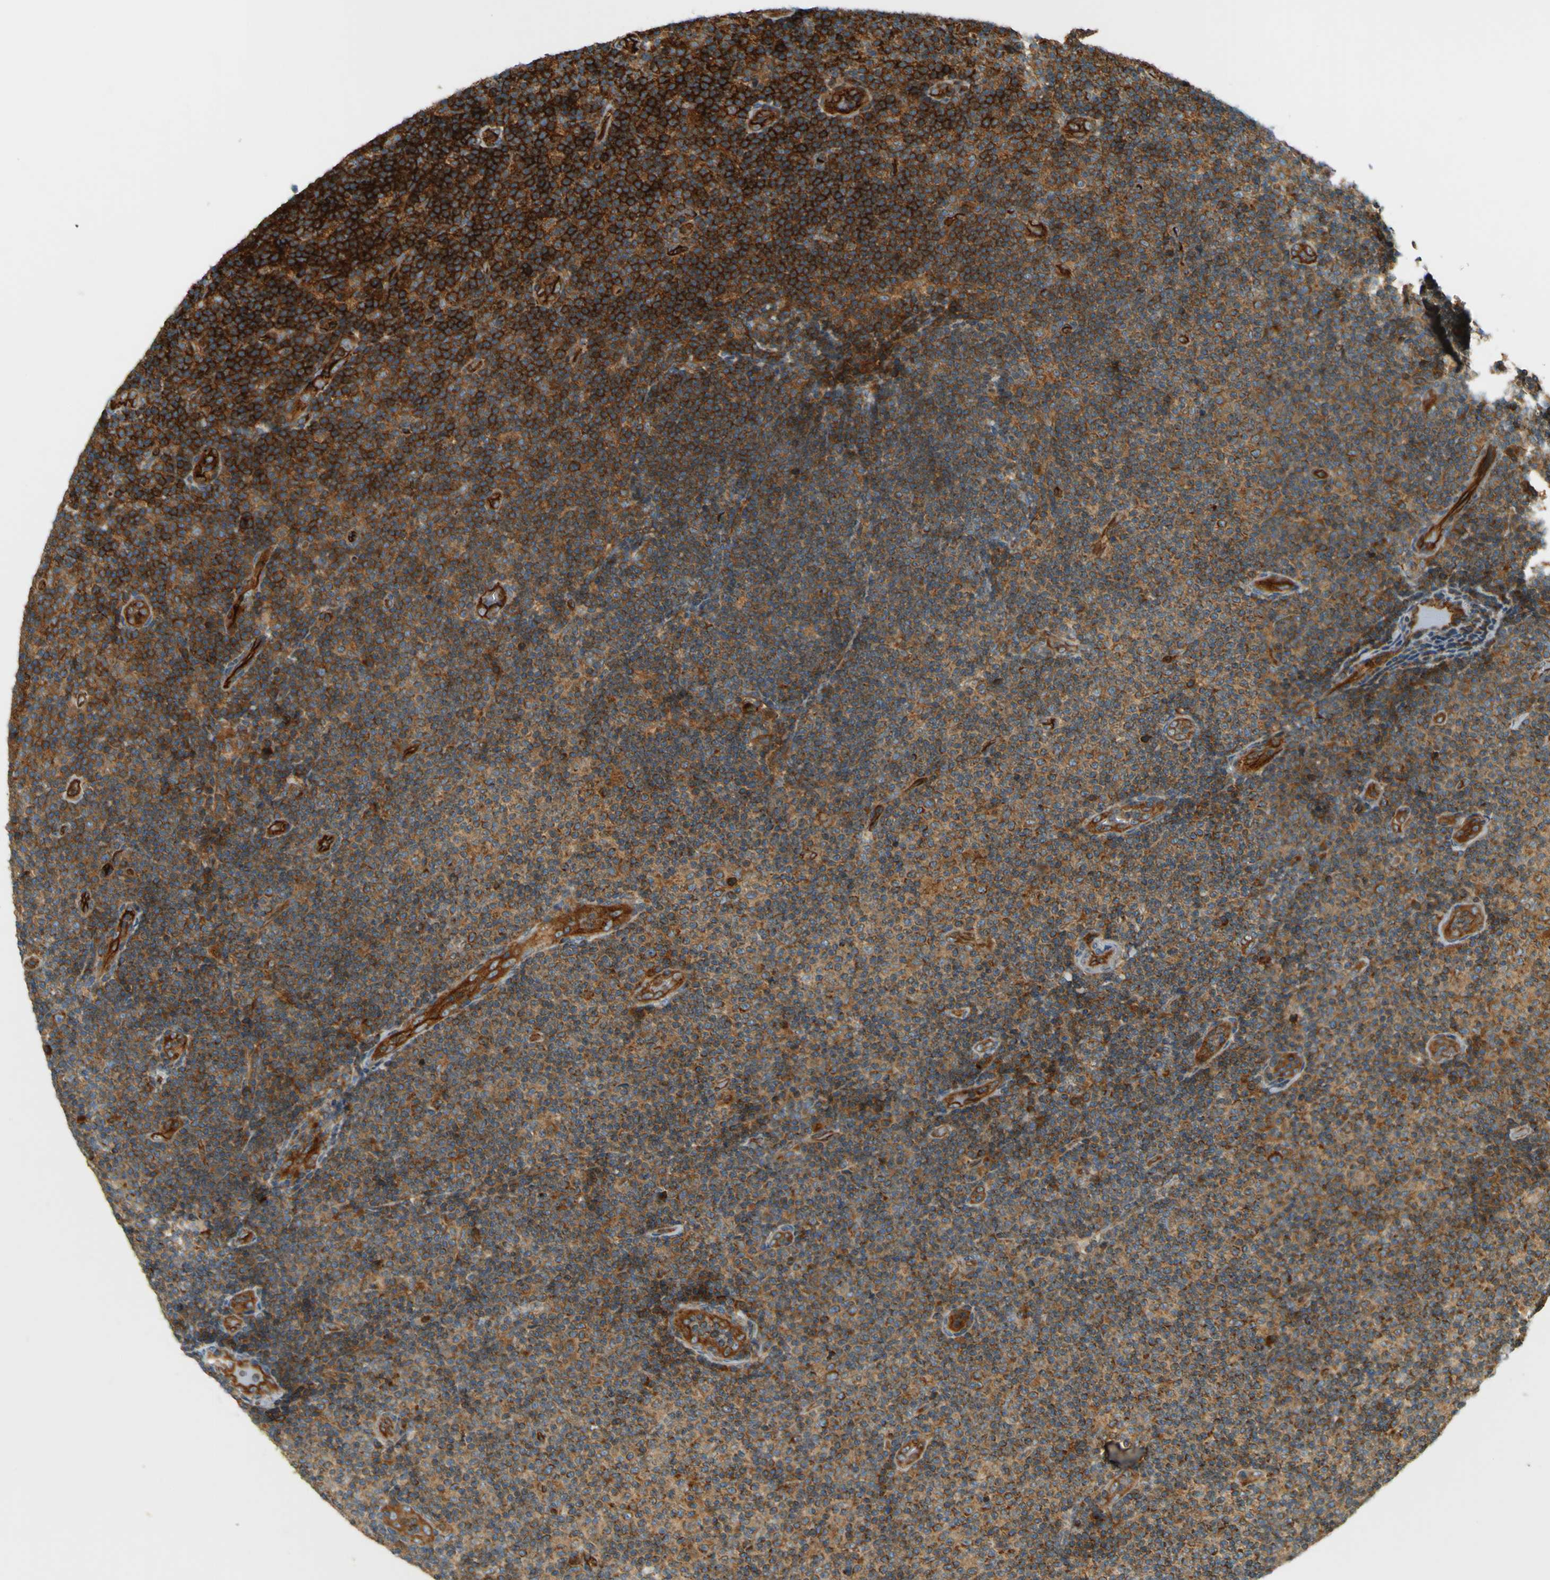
{"staining": {"intensity": "strong", "quantity": "25%-75%", "location": "cytoplasmic/membranous"}, "tissue": "lymphoma", "cell_type": "Tumor cells", "image_type": "cancer", "snomed": [{"axis": "morphology", "description": "Malignant lymphoma, non-Hodgkin's type, Low grade"}, {"axis": "topography", "description": "Lymph node"}], "caption": "This micrograph shows IHC staining of low-grade malignant lymphoma, non-Hodgkin's type, with high strong cytoplasmic/membranous positivity in approximately 25%-75% of tumor cells.", "gene": "DNAJC5", "patient": {"sex": "male", "age": 83}}